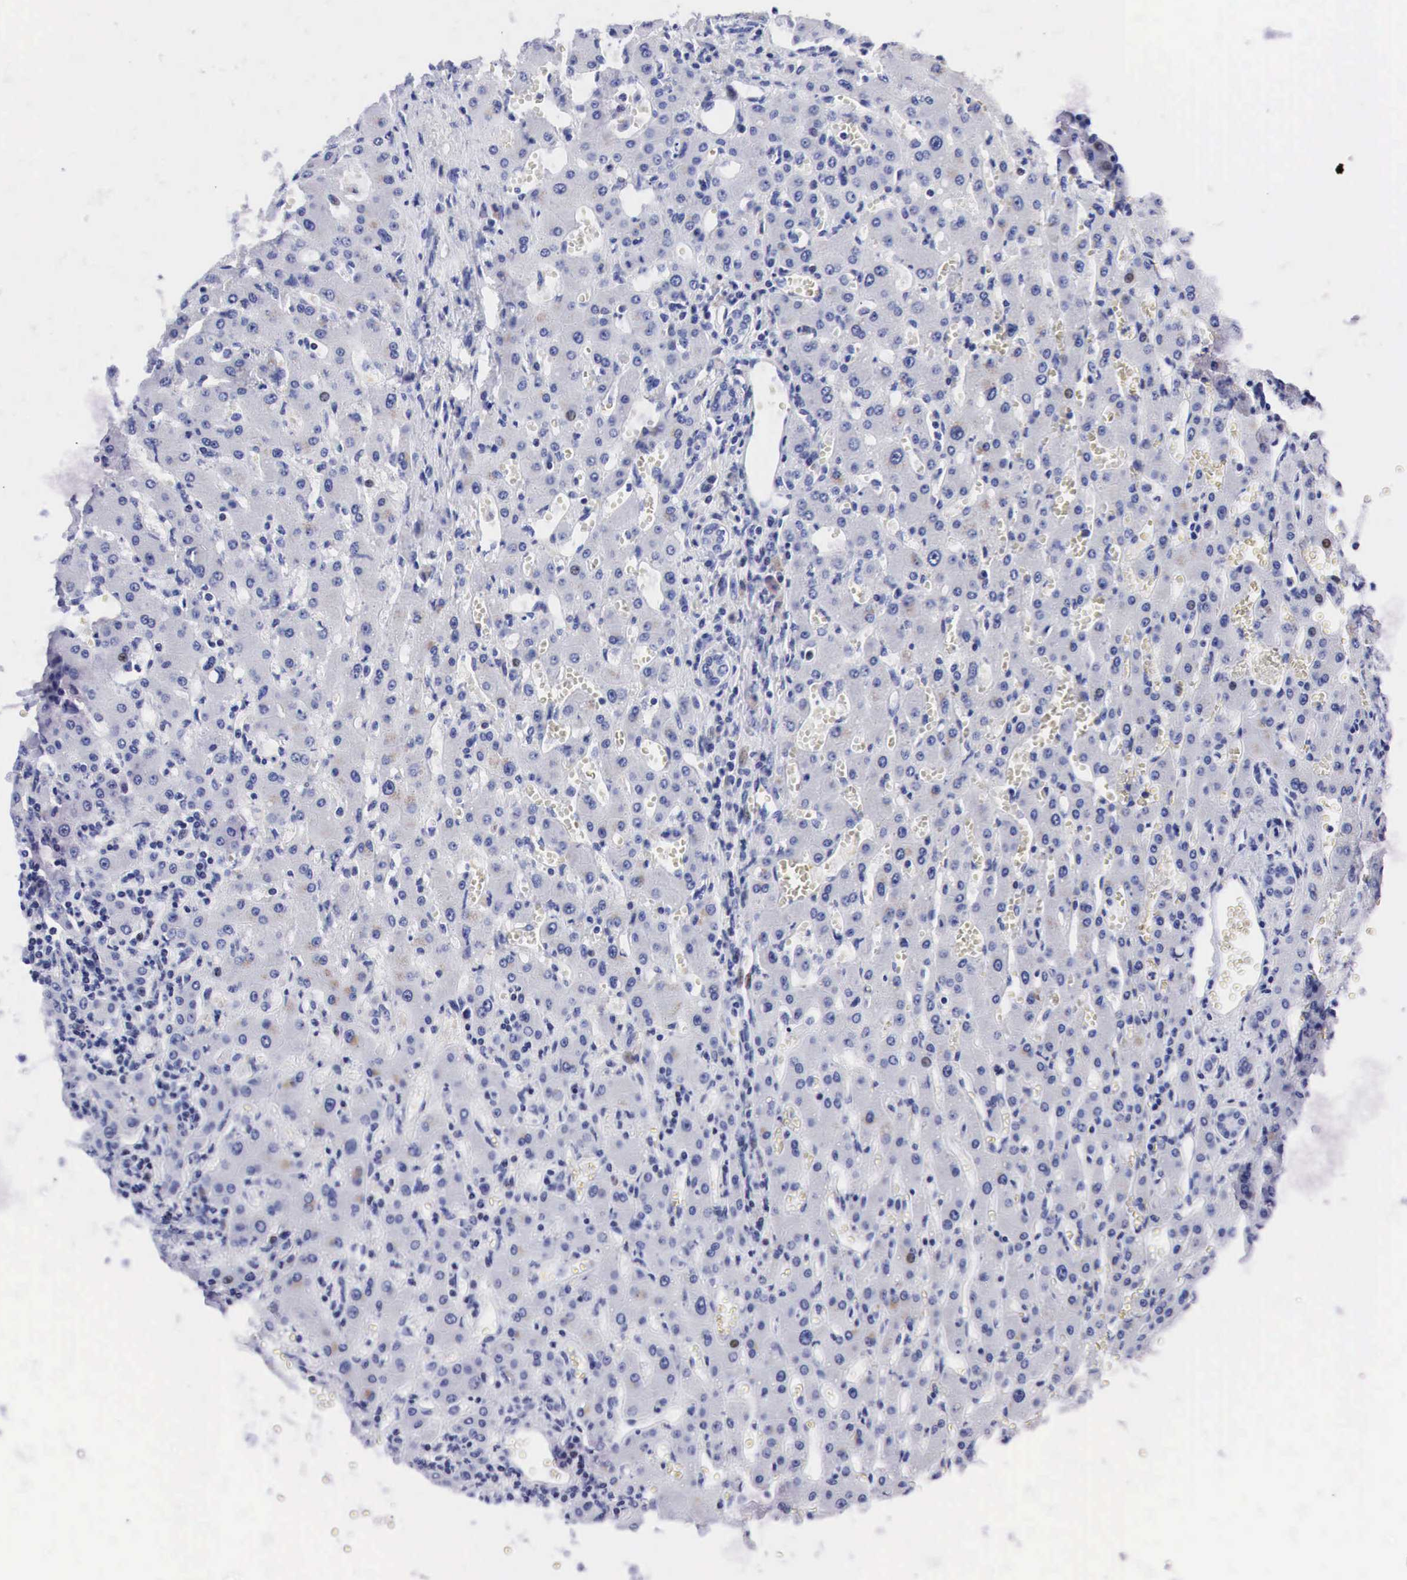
{"staining": {"intensity": "weak", "quantity": "<25%", "location": "cytoplasmic/membranous,nuclear"}, "tissue": "liver", "cell_type": "Hepatocytes", "image_type": "normal", "snomed": [{"axis": "morphology", "description": "Normal tissue, NOS"}, {"axis": "topography", "description": "Liver"}], "caption": "DAB (3,3'-diaminobenzidine) immunohistochemical staining of unremarkable liver displays no significant expression in hepatocytes.", "gene": "PTH", "patient": {"sex": "female", "age": 30}}